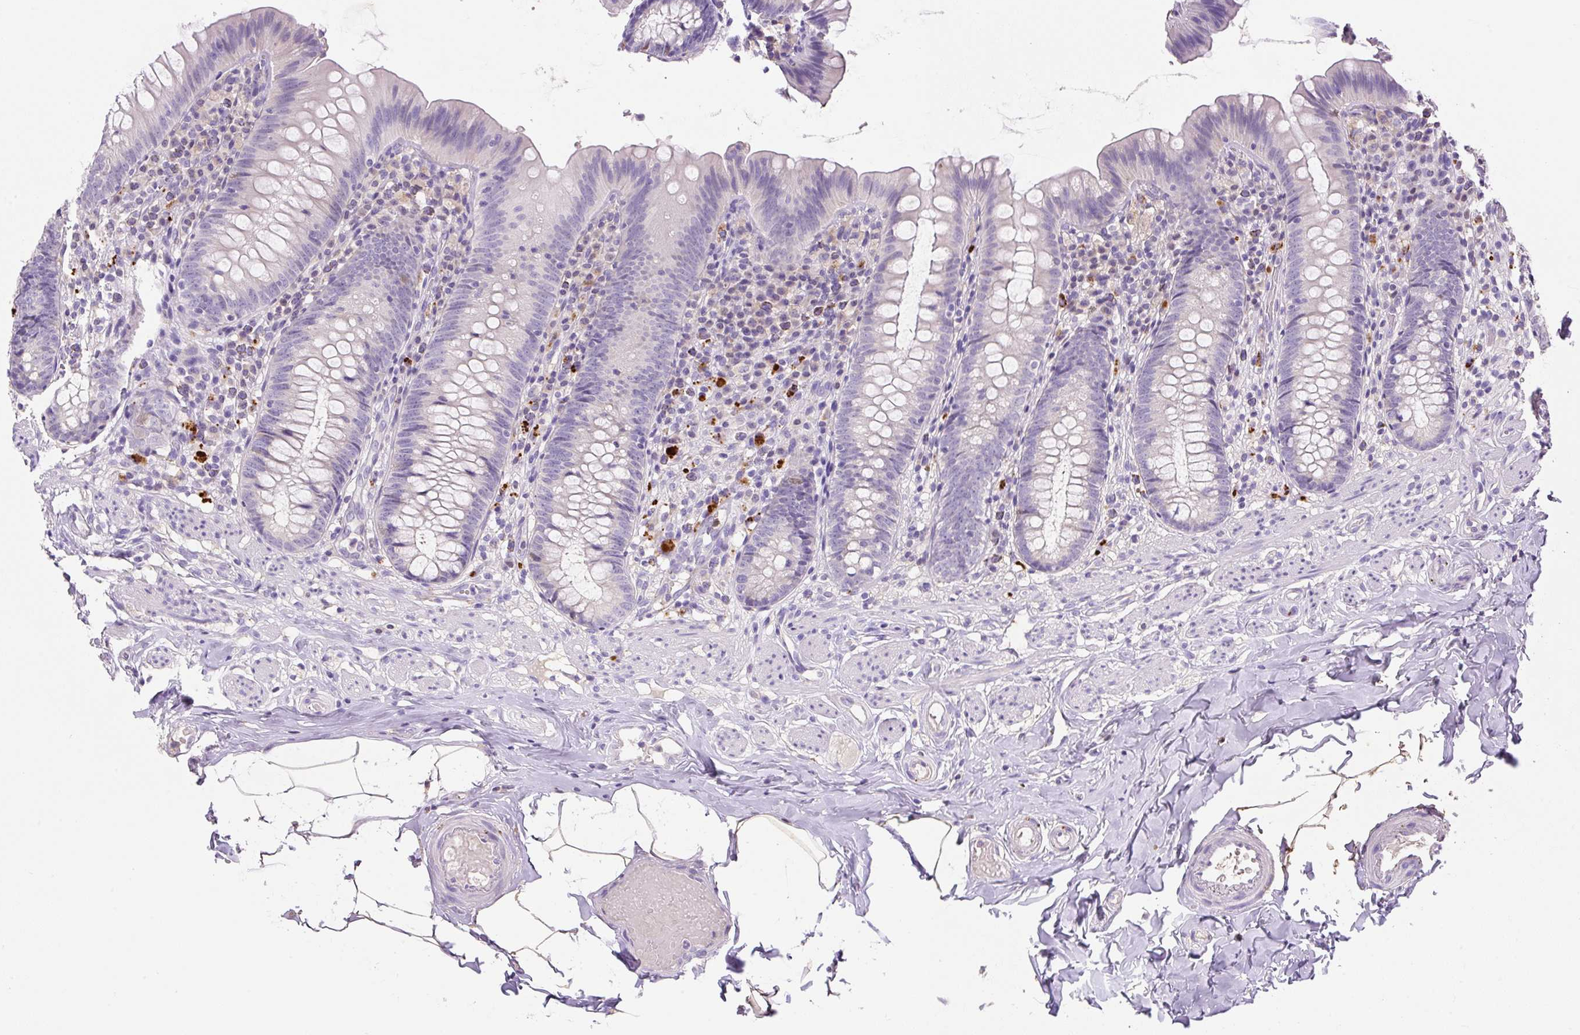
{"staining": {"intensity": "negative", "quantity": "none", "location": "none"}, "tissue": "appendix", "cell_type": "Glandular cells", "image_type": "normal", "snomed": [{"axis": "morphology", "description": "Normal tissue, NOS"}, {"axis": "topography", "description": "Appendix"}], "caption": "Immunohistochemistry histopathology image of normal appendix: human appendix stained with DAB reveals no significant protein positivity in glandular cells. (DAB immunohistochemistry visualized using brightfield microscopy, high magnification).", "gene": "TDRD15", "patient": {"sex": "male", "age": 55}}